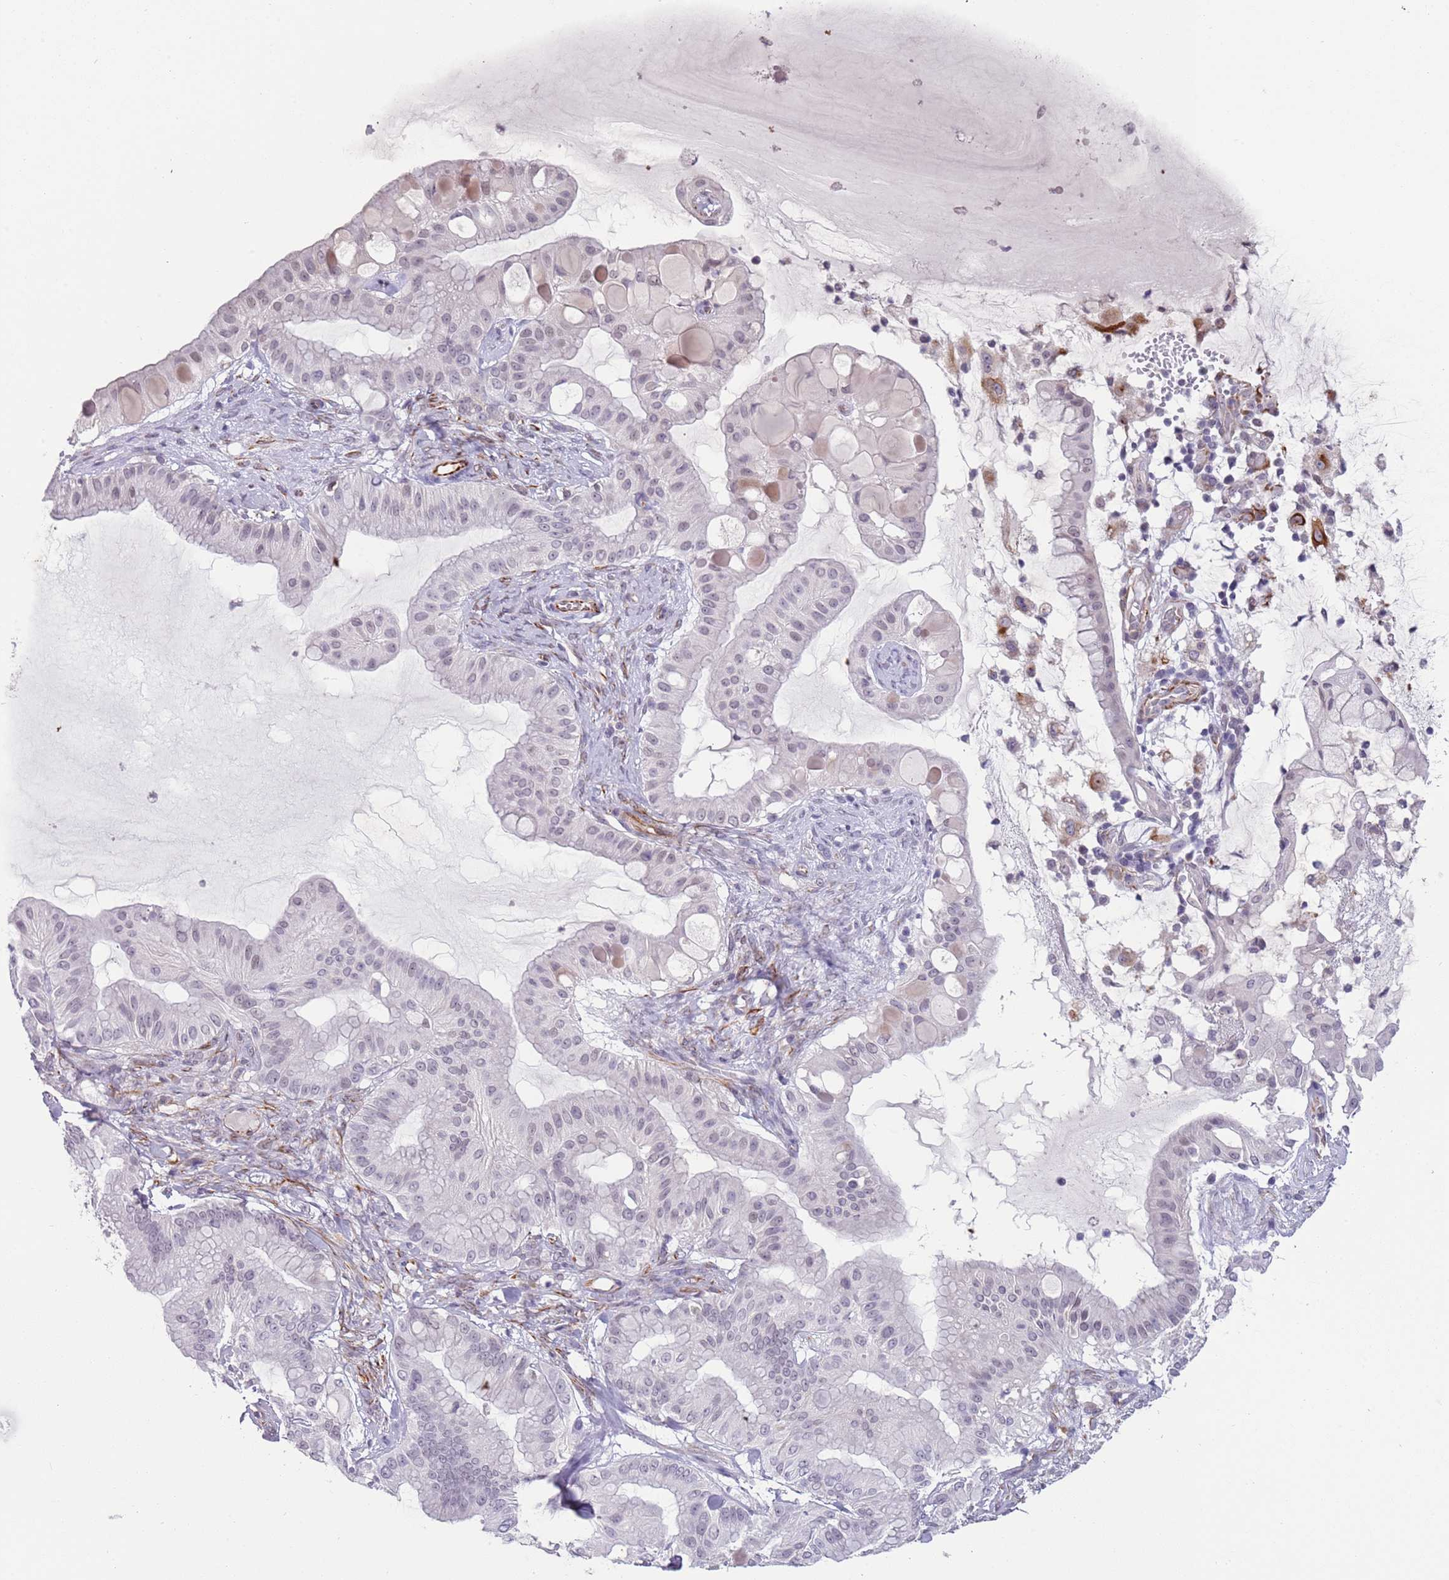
{"staining": {"intensity": "negative", "quantity": "none", "location": "none"}, "tissue": "ovarian cancer", "cell_type": "Tumor cells", "image_type": "cancer", "snomed": [{"axis": "morphology", "description": "Cystadenocarcinoma, mucinous, NOS"}, {"axis": "topography", "description": "Ovary"}], "caption": "The image reveals no staining of tumor cells in ovarian cancer (mucinous cystadenocarcinoma).", "gene": "NBPF3", "patient": {"sex": "female", "age": 61}}